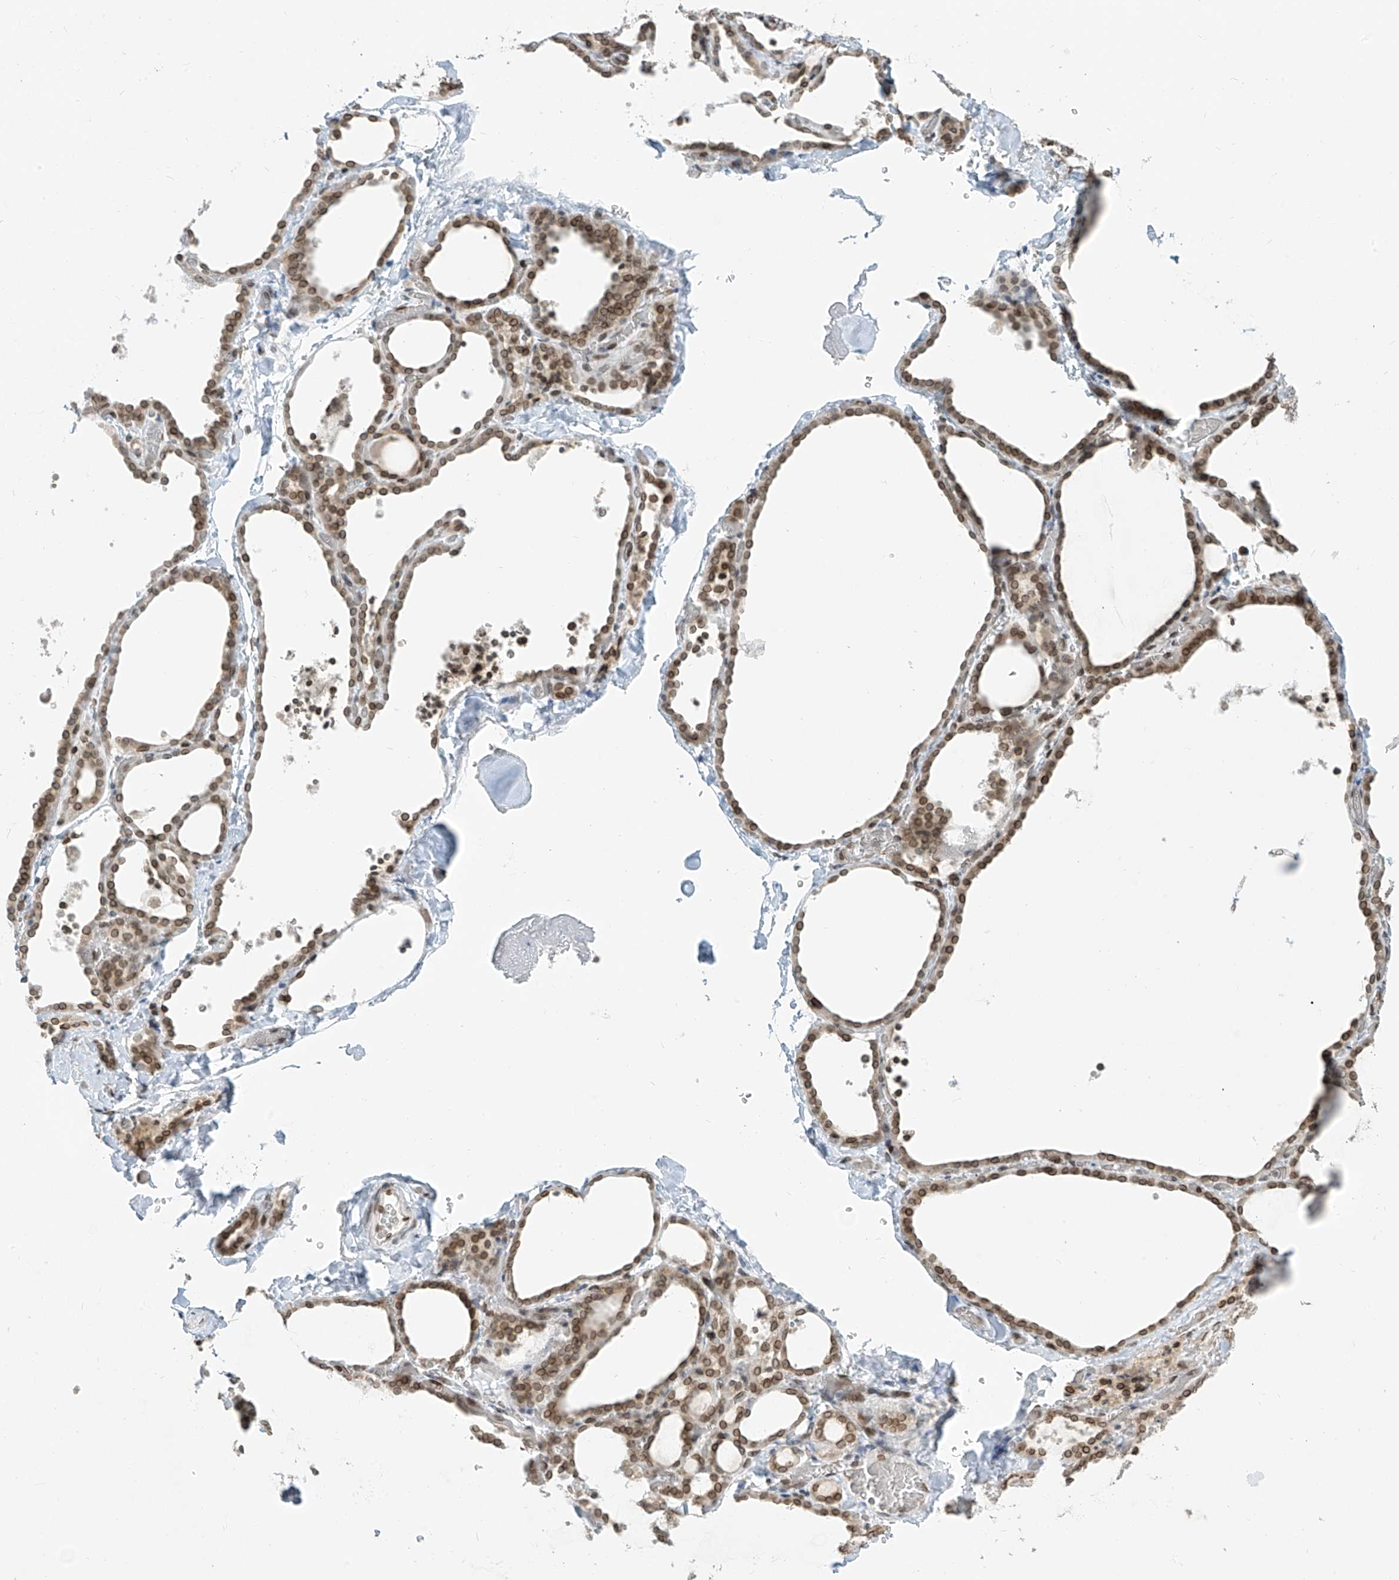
{"staining": {"intensity": "moderate", "quantity": "25%-75%", "location": "cytoplasmic/membranous,nuclear"}, "tissue": "thyroid gland", "cell_type": "Glandular cells", "image_type": "normal", "snomed": [{"axis": "morphology", "description": "Normal tissue, NOS"}, {"axis": "topography", "description": "Thyroid gland"}], "caption": "Approximately 25%-75% of glandular cells in benign human thyroid gland demonstrate moderate cytoplasmic/membranous,nuclear protein staining as visualized by brown immunohistochemical staining.", "gene": "SAMD15", "patient": {"sex": "female", "age": 22}}